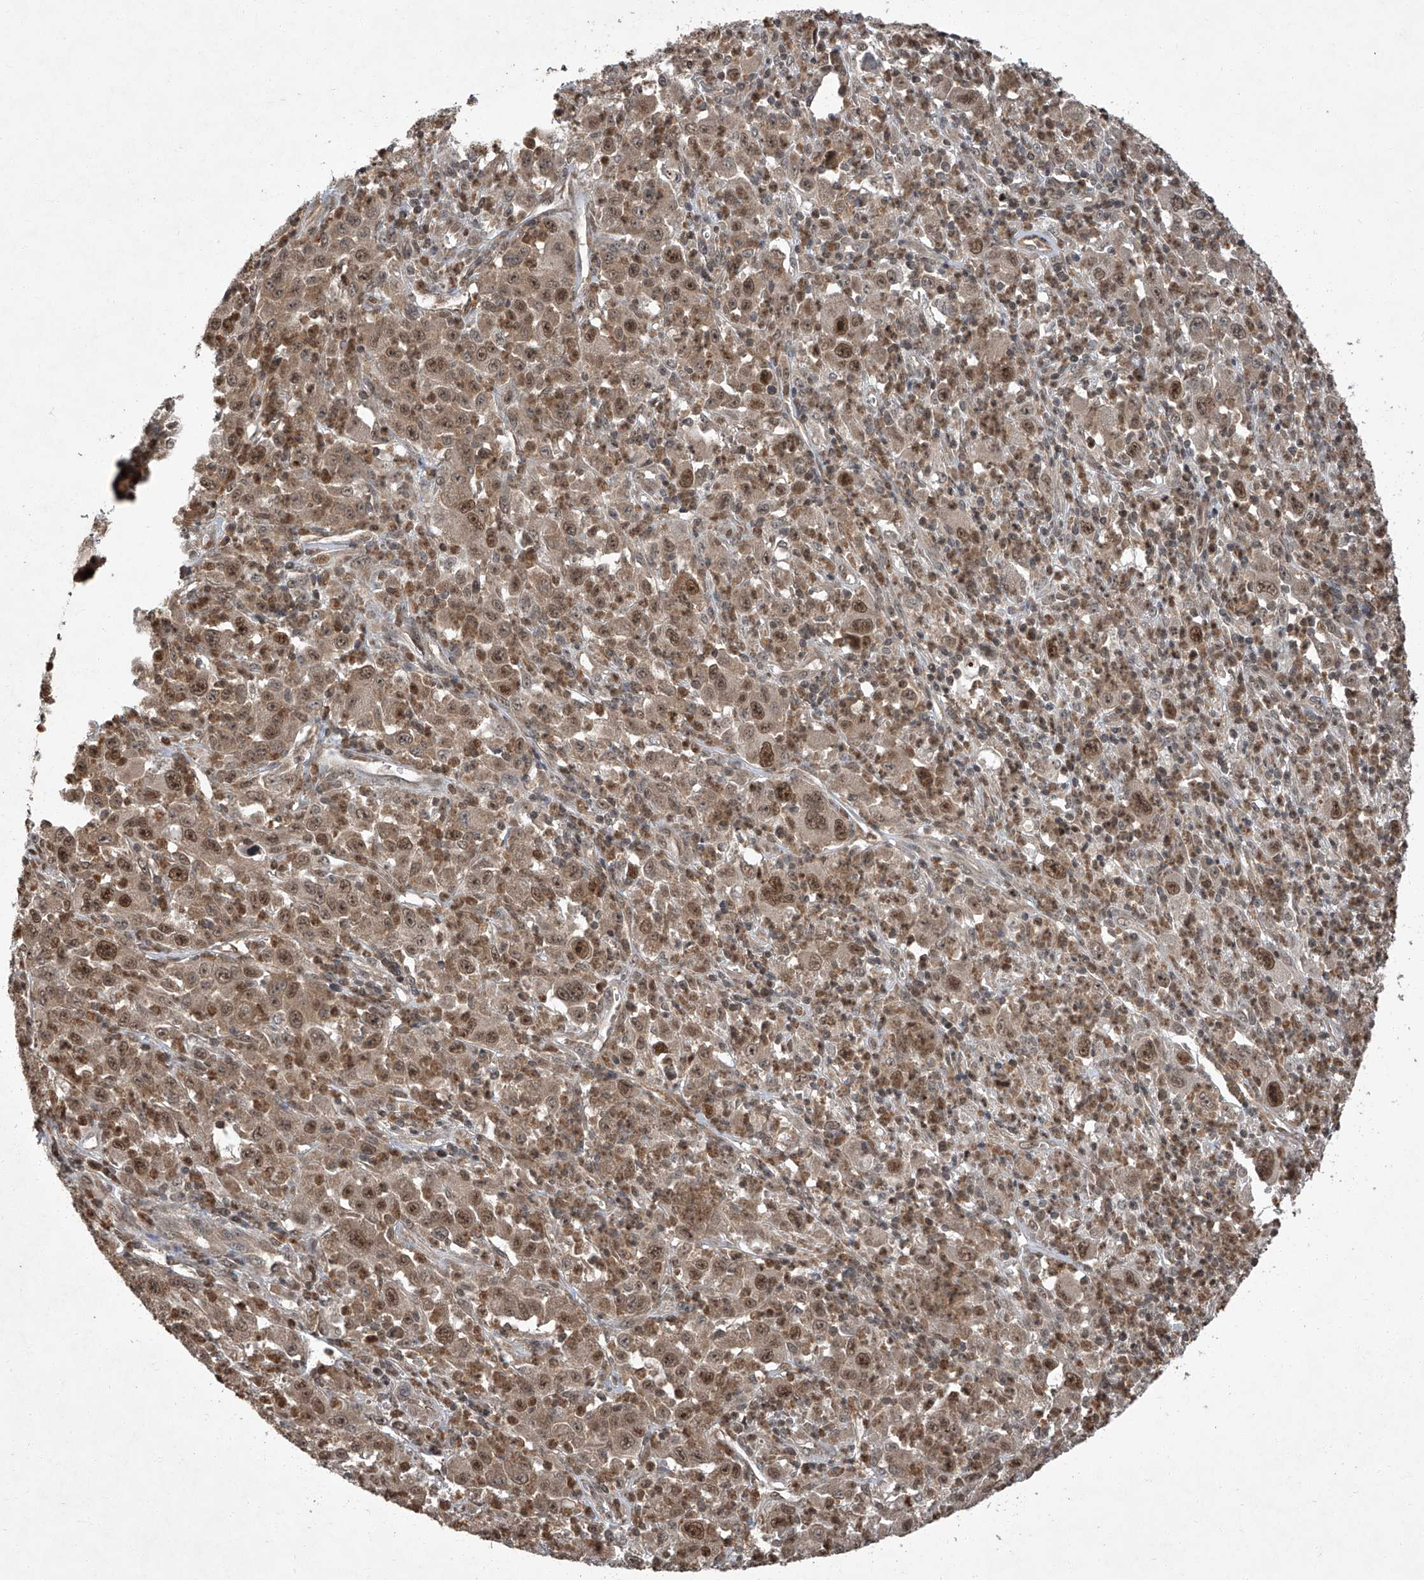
{"staining": {"intensity": "moderate", "quantity": ">75%", "location": "nuclear"}, "tissue": "melanoma", "cell_type": "Tumor cells", "image_type": "cancer", "snomed": [{"axis": "morphology", "description": "Malignant melanoma, Metastatic site"}, {"axis": "topography", "description": "Skin"}], "caption": "The immunohistochemical stain shows moderate nuclear staining in tumor cells of malignant melanoma (metastatic site) tissue.", "gene": "TSNAX", "patient": {"sex": "female", "age": 56}}